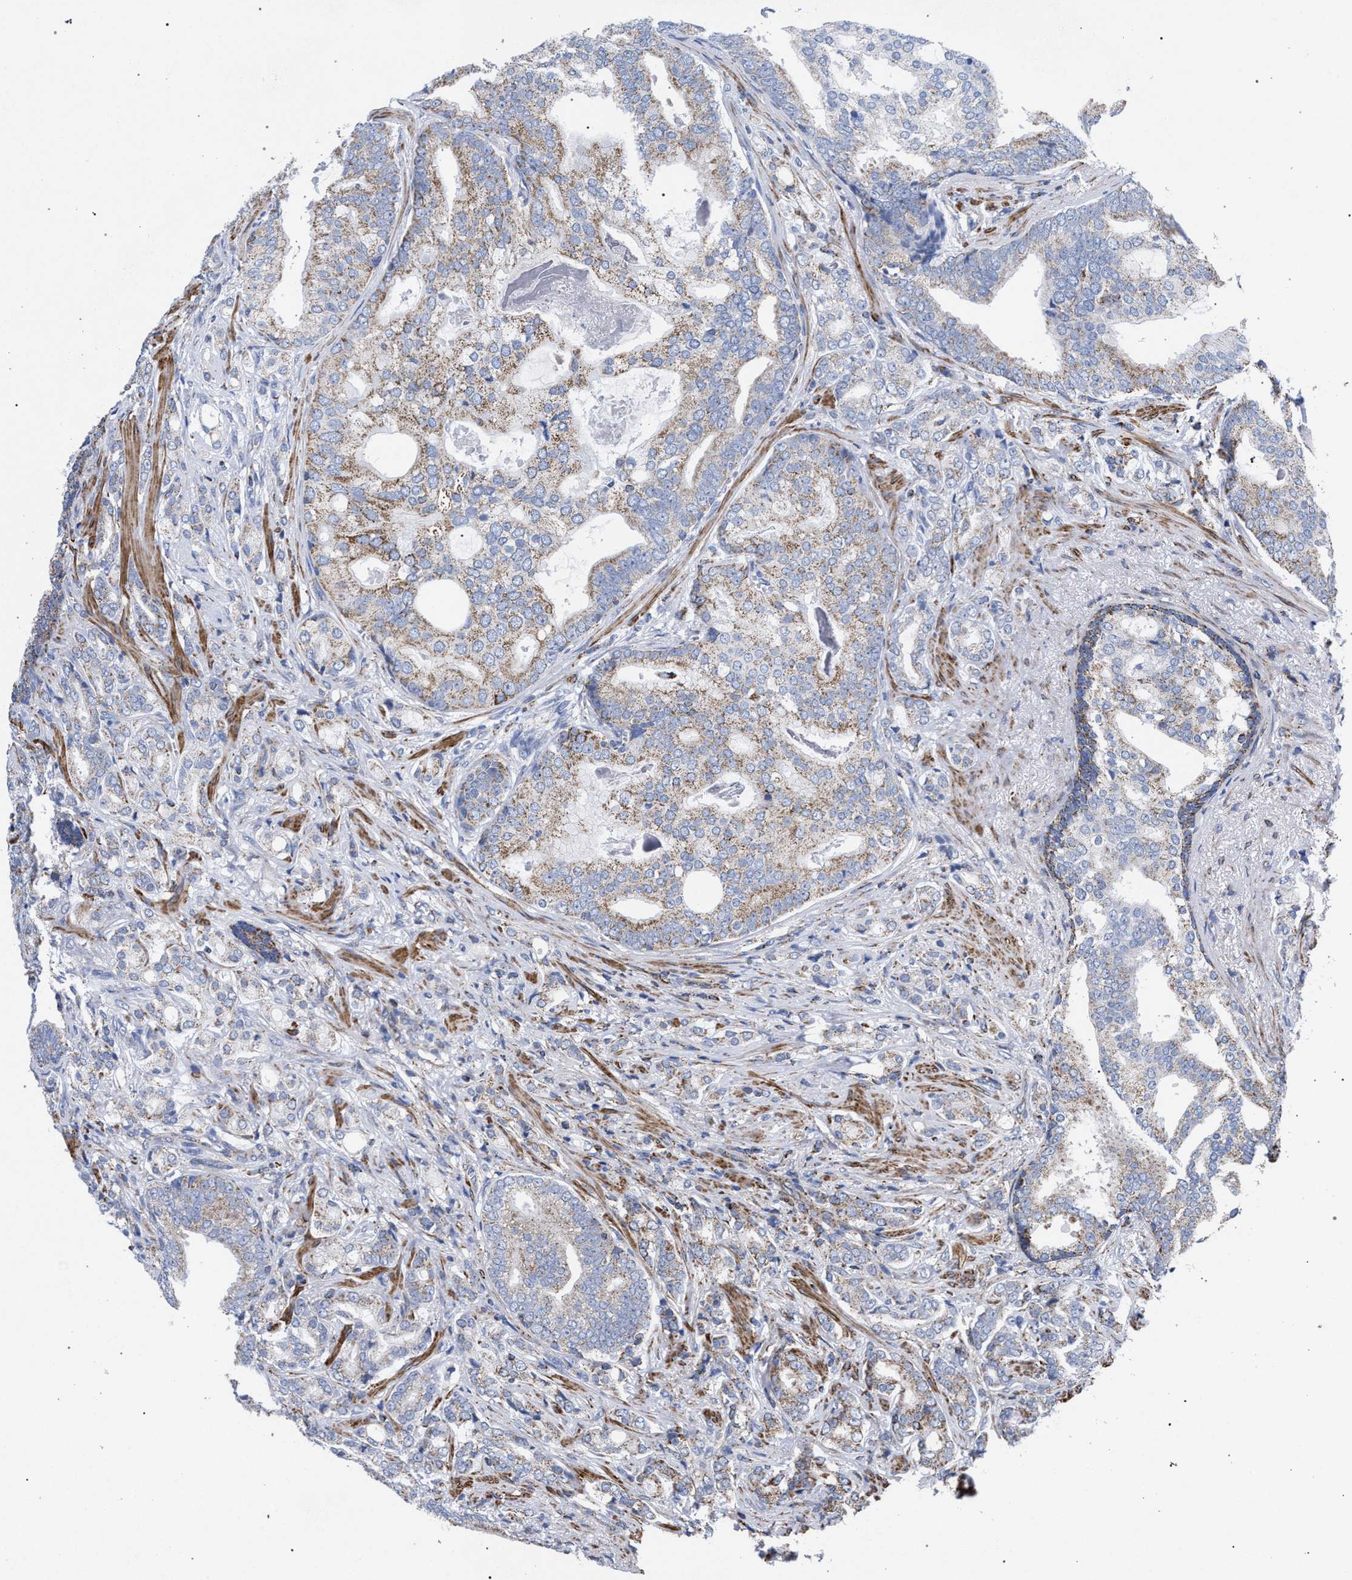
{"staining": {"intensity": "weak", "quantity": "25%-75%", "location": "cytoplasmic/membranous"}, "tissue": "prostate cancer", "cell_type": "Tumor cells", "image_type": "cancer", "snomed": [{"axis": "morphology", "description": "Adenocarcinoma, Low grade"}, {"axis": "topography", "description": "Prostate"}], "caption": "This is a histology image of IHC staining of prostate low-grade adenocarcinoma, which shows weak positivity in the cytoplasmic/membranous of tumor cells.", "gene": "ACADS", "patient": {"sex": "male", "age": 58}}